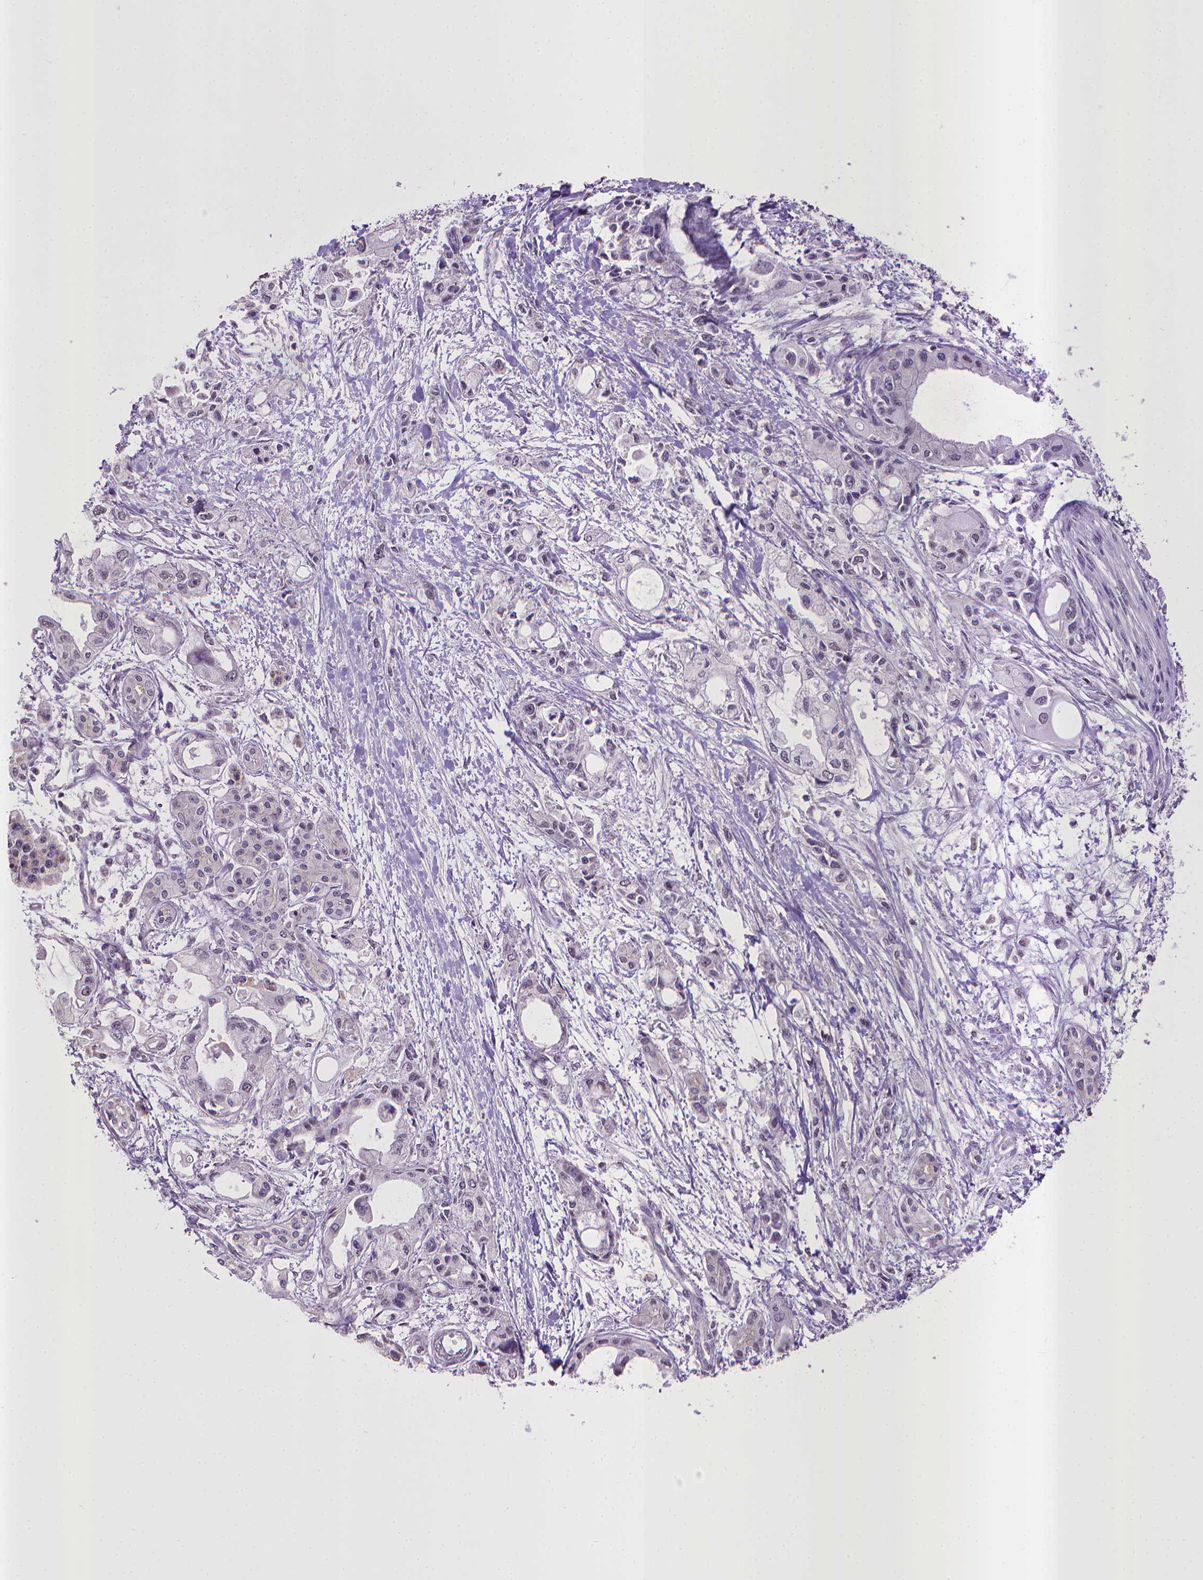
{"staining": {"intensity": "negative", "quantity": "none", "location": "none"}, "tissue": "pancreatic cancer", "cell_type": "Tumor cells", "image_type": "cancer", "snomed": [{"axis": "morphology", "description": "Adenocarcinoma, NOS"}, {"axis": "topography", "description": "Pancreas"}], "caption": "Adenocarcinoma (pancreatic) was stained to show a protein in brown. There is no significant staining in tumor cells.", "gene": "CPM", "patient": {"sex": "female", "age": 61}}